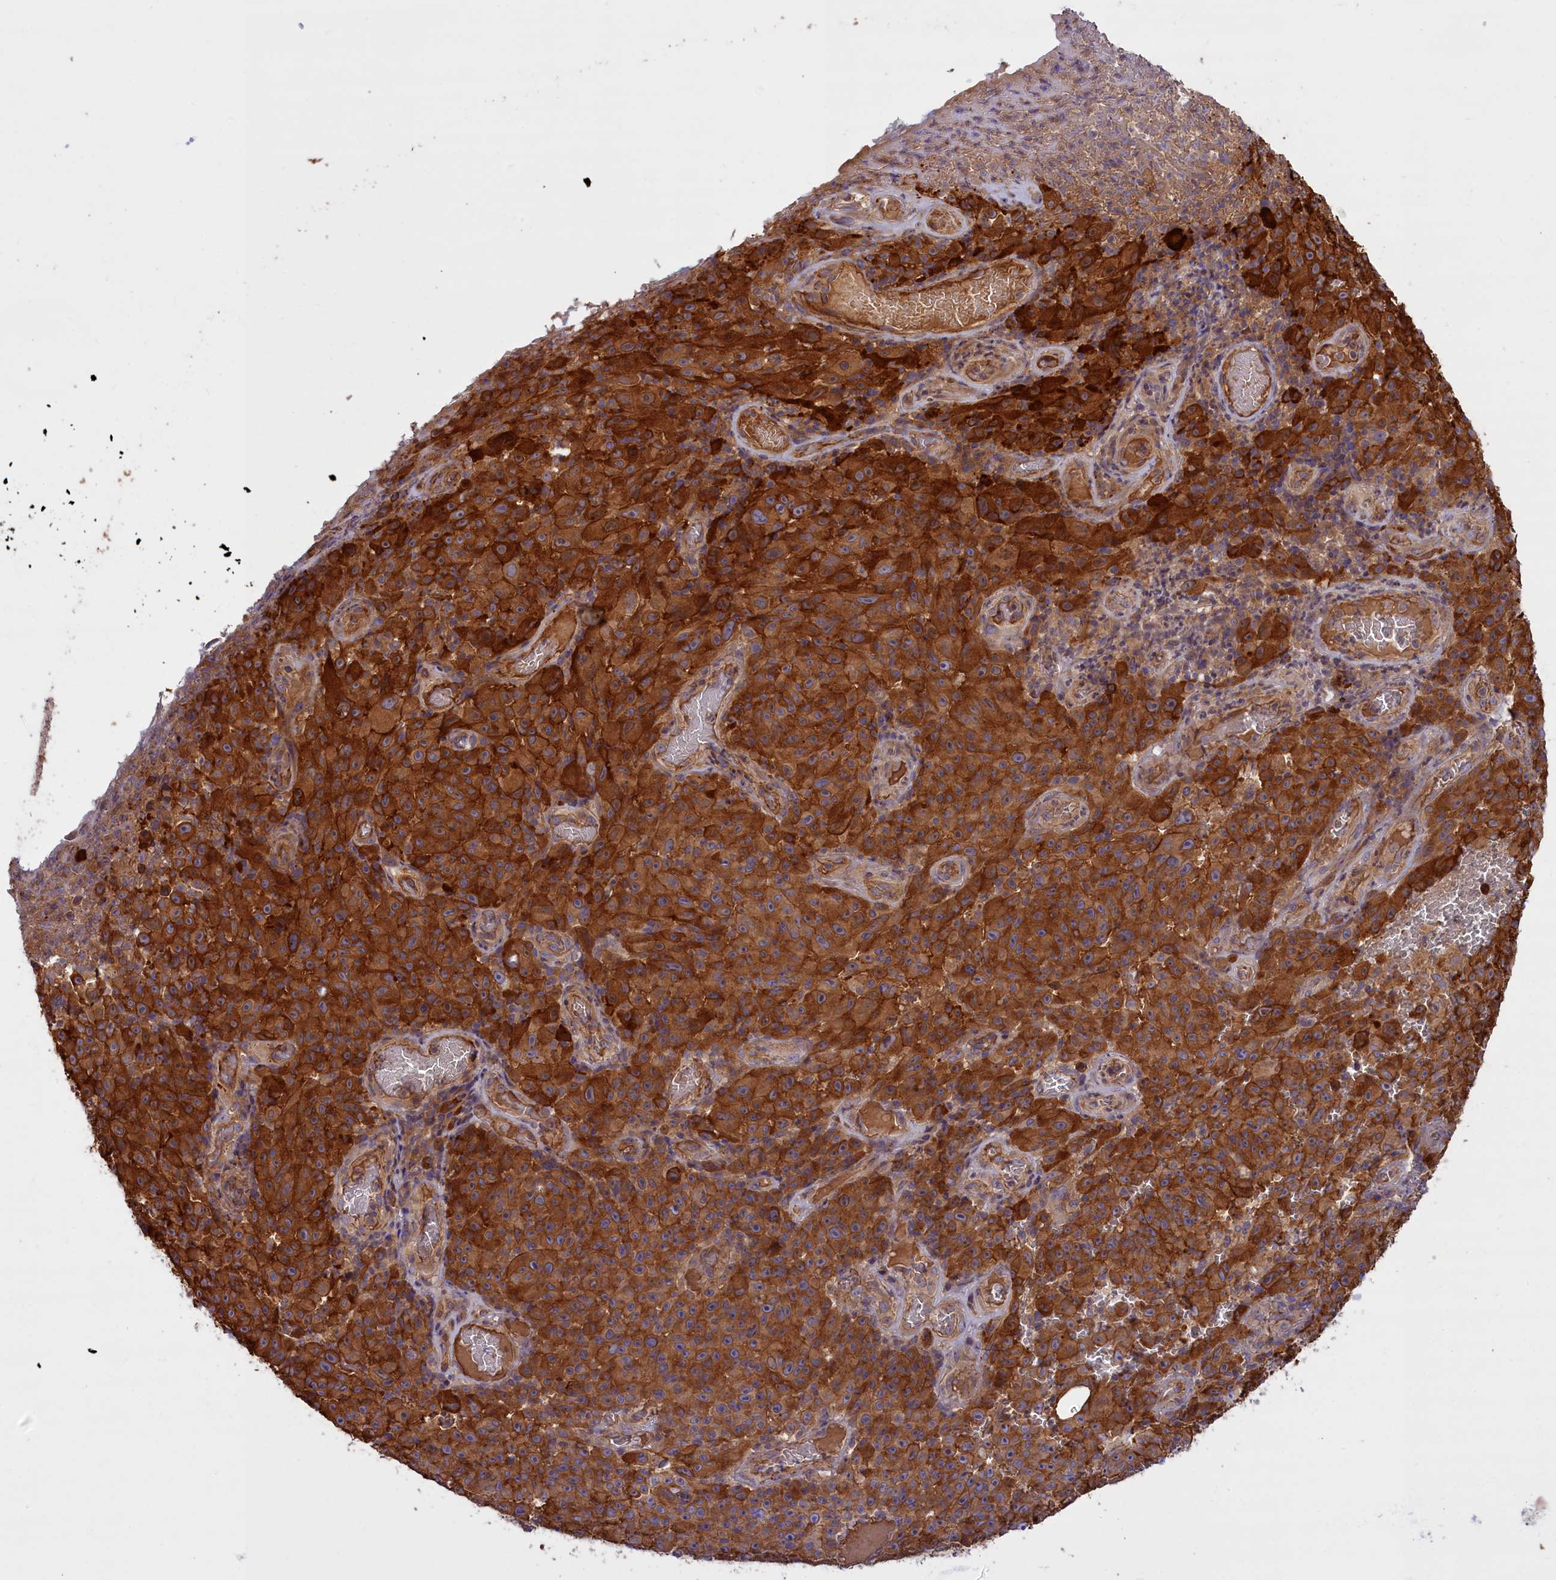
{"staining": {"intensity": "strong", "quantity": ">75%", "location": "cytoplasmic/membranous"}, "tissue": "melanoma", "cell_type": "Tumor cells", "image_type": "cancer", "snomed": [{"axis": "morphology", "description": "Malignant melanoma, NOS"}, {"axis": "topography", "description": "Skin"}], "caption": "Protein positivity by immunohistochemistry demonstrates strong cytoplasmic/membranous positivity in about >75% of tumor cells in melanoma. The staining is performed using DAB (3,3'-diaminobenzidine) brown chromogen to label protein expression. The nuclei are counter-stained blue using hematoxylin.", "gene": "FUZ", "patient": {"sex": "female", "age": 82}}